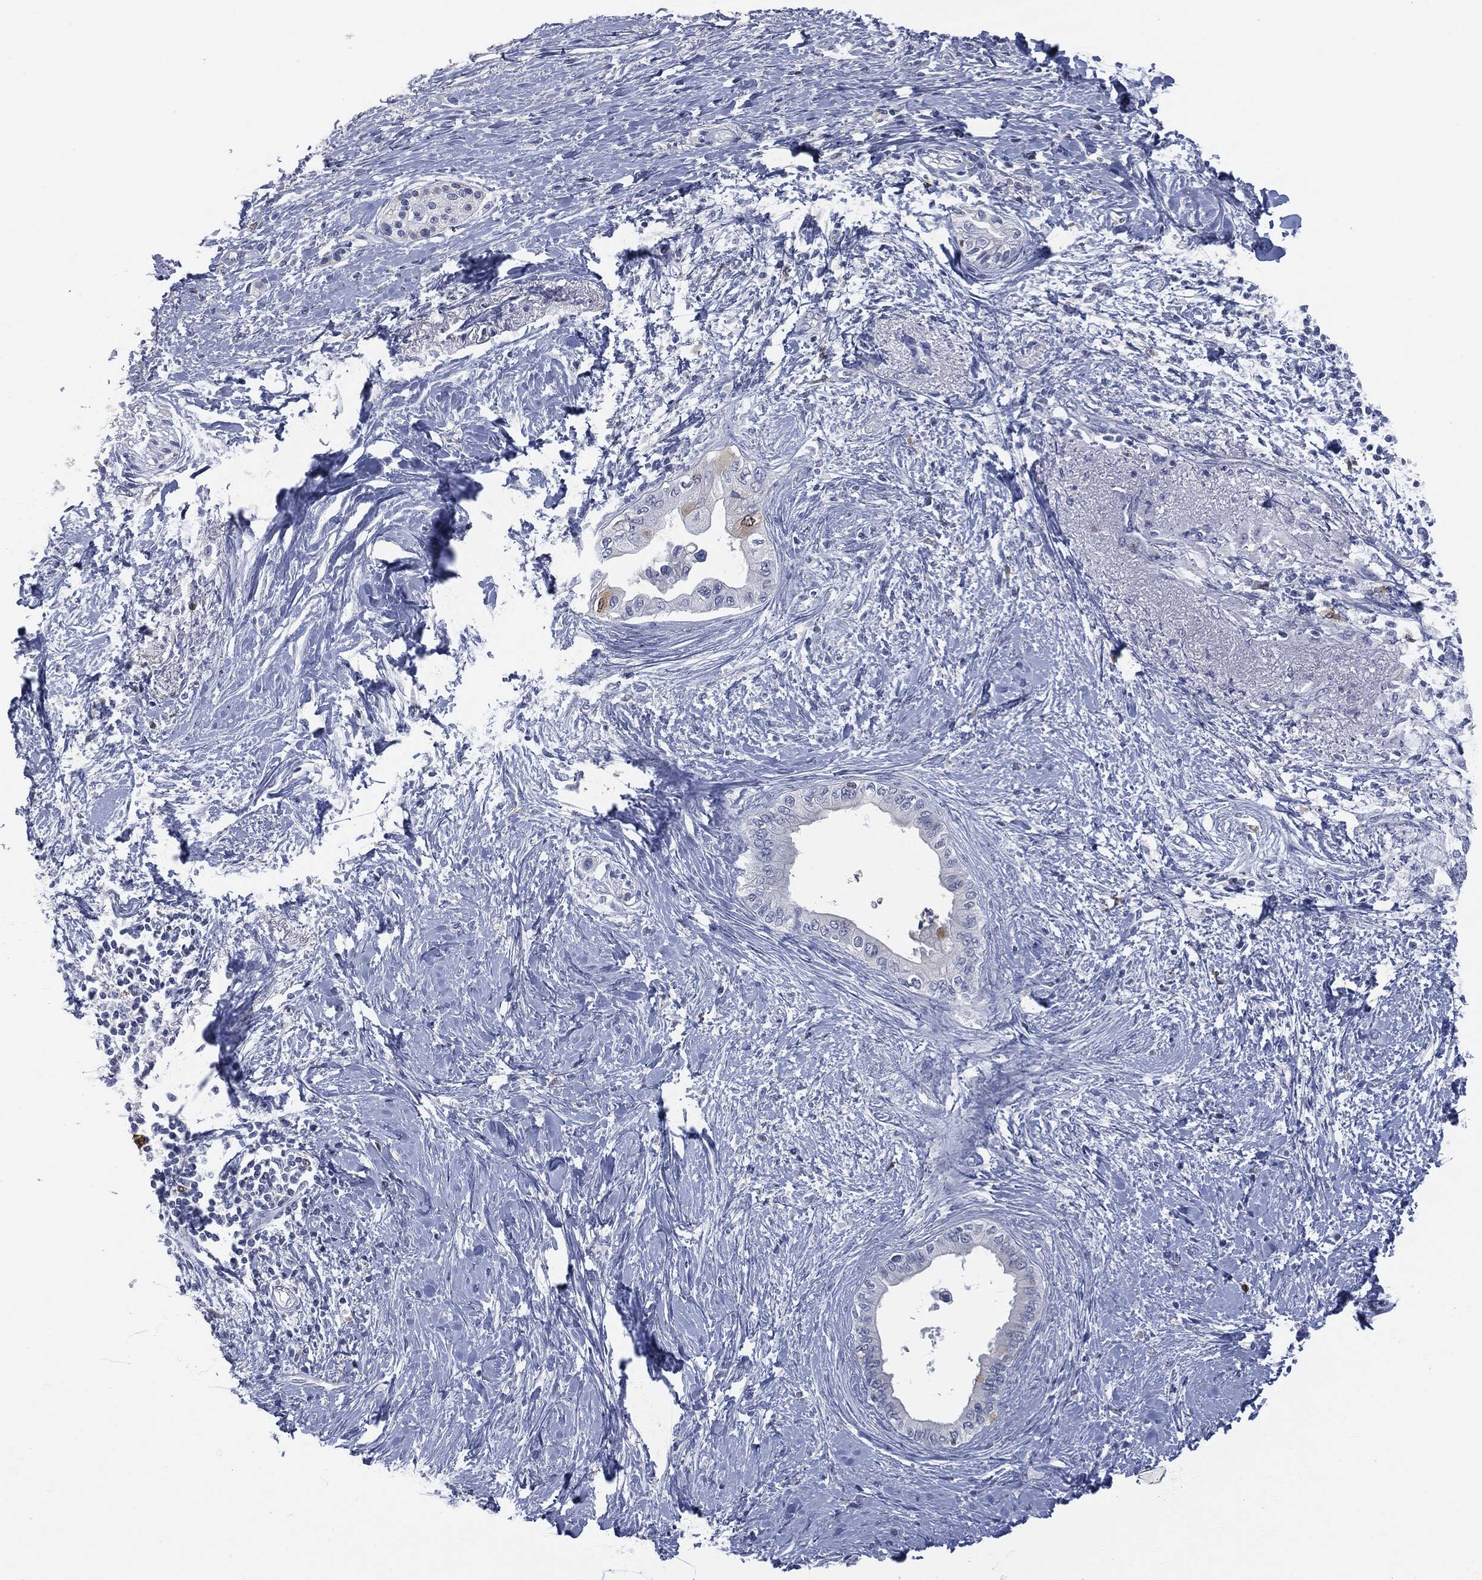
{"staining": {"intensity": "weak", "quantity": "<25%", "location": "cytoplasmic/membranous"}, "tissue": "pancreatic cancer", "cell_type": "Tumor cells", "image_type": "cancer", "snomed": [{"axis": "morphology", "description": "Normal tissue, NOS"}, {"axis": "morphology", "description": "Adenocarcinoma, NOS"}, {"axis": "topography", "description": "Pancreas"}, {"axis": "topography", "description": "Duodenum"}], "caption": "The micrograph exhibits no significant staining in tumor cells of adenocarcinoma (pancreatic).", "gene": "UBE2C", "patient": {"sex": "female", "age": 60}}